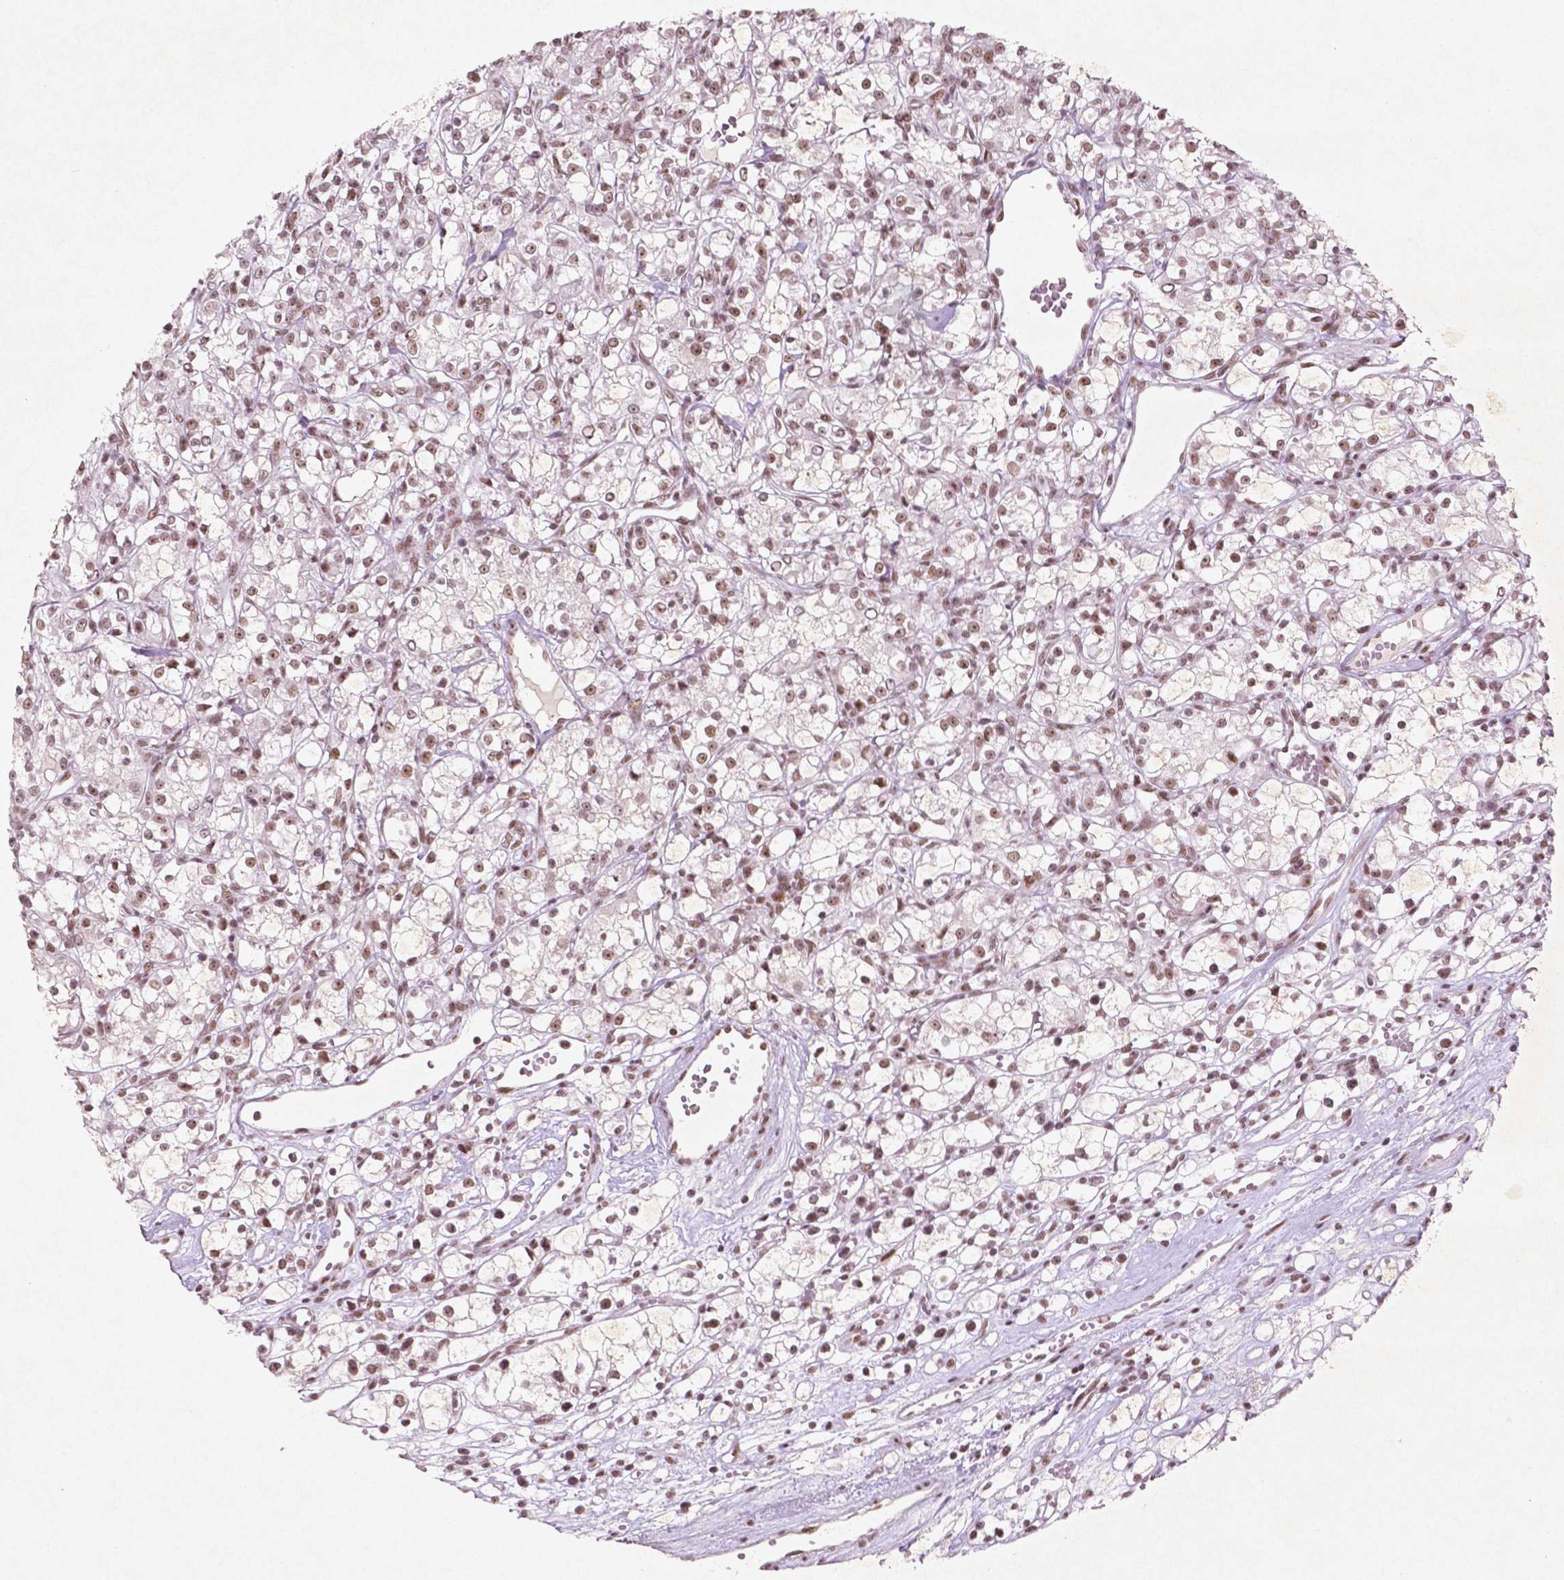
{"staining": {"intensity": "moderate", "quantity": ">75%", "location": "nuclear"}, "tissue": "renal cancer", "cell_type": "Tumor cells", "image_type": "cancer", "snomed": [{"axis": "morphology", "description": "Adenocarcinoma, NOS"}, {"axis": "topography", "description": "Kidney"}], "caption": "The micrograph displays immunohistochemical staining of adenocarcinoma (renal). There is moderate nuclear staining is appreciated in about >75% of tumor cells. The staining is performed using DAB brown chromogen to label protein expression. The nuclei are counter-stained blue using hematoxylin.", "gene": "HMG20B", "patient": {"sex": "female", "age": 59}}